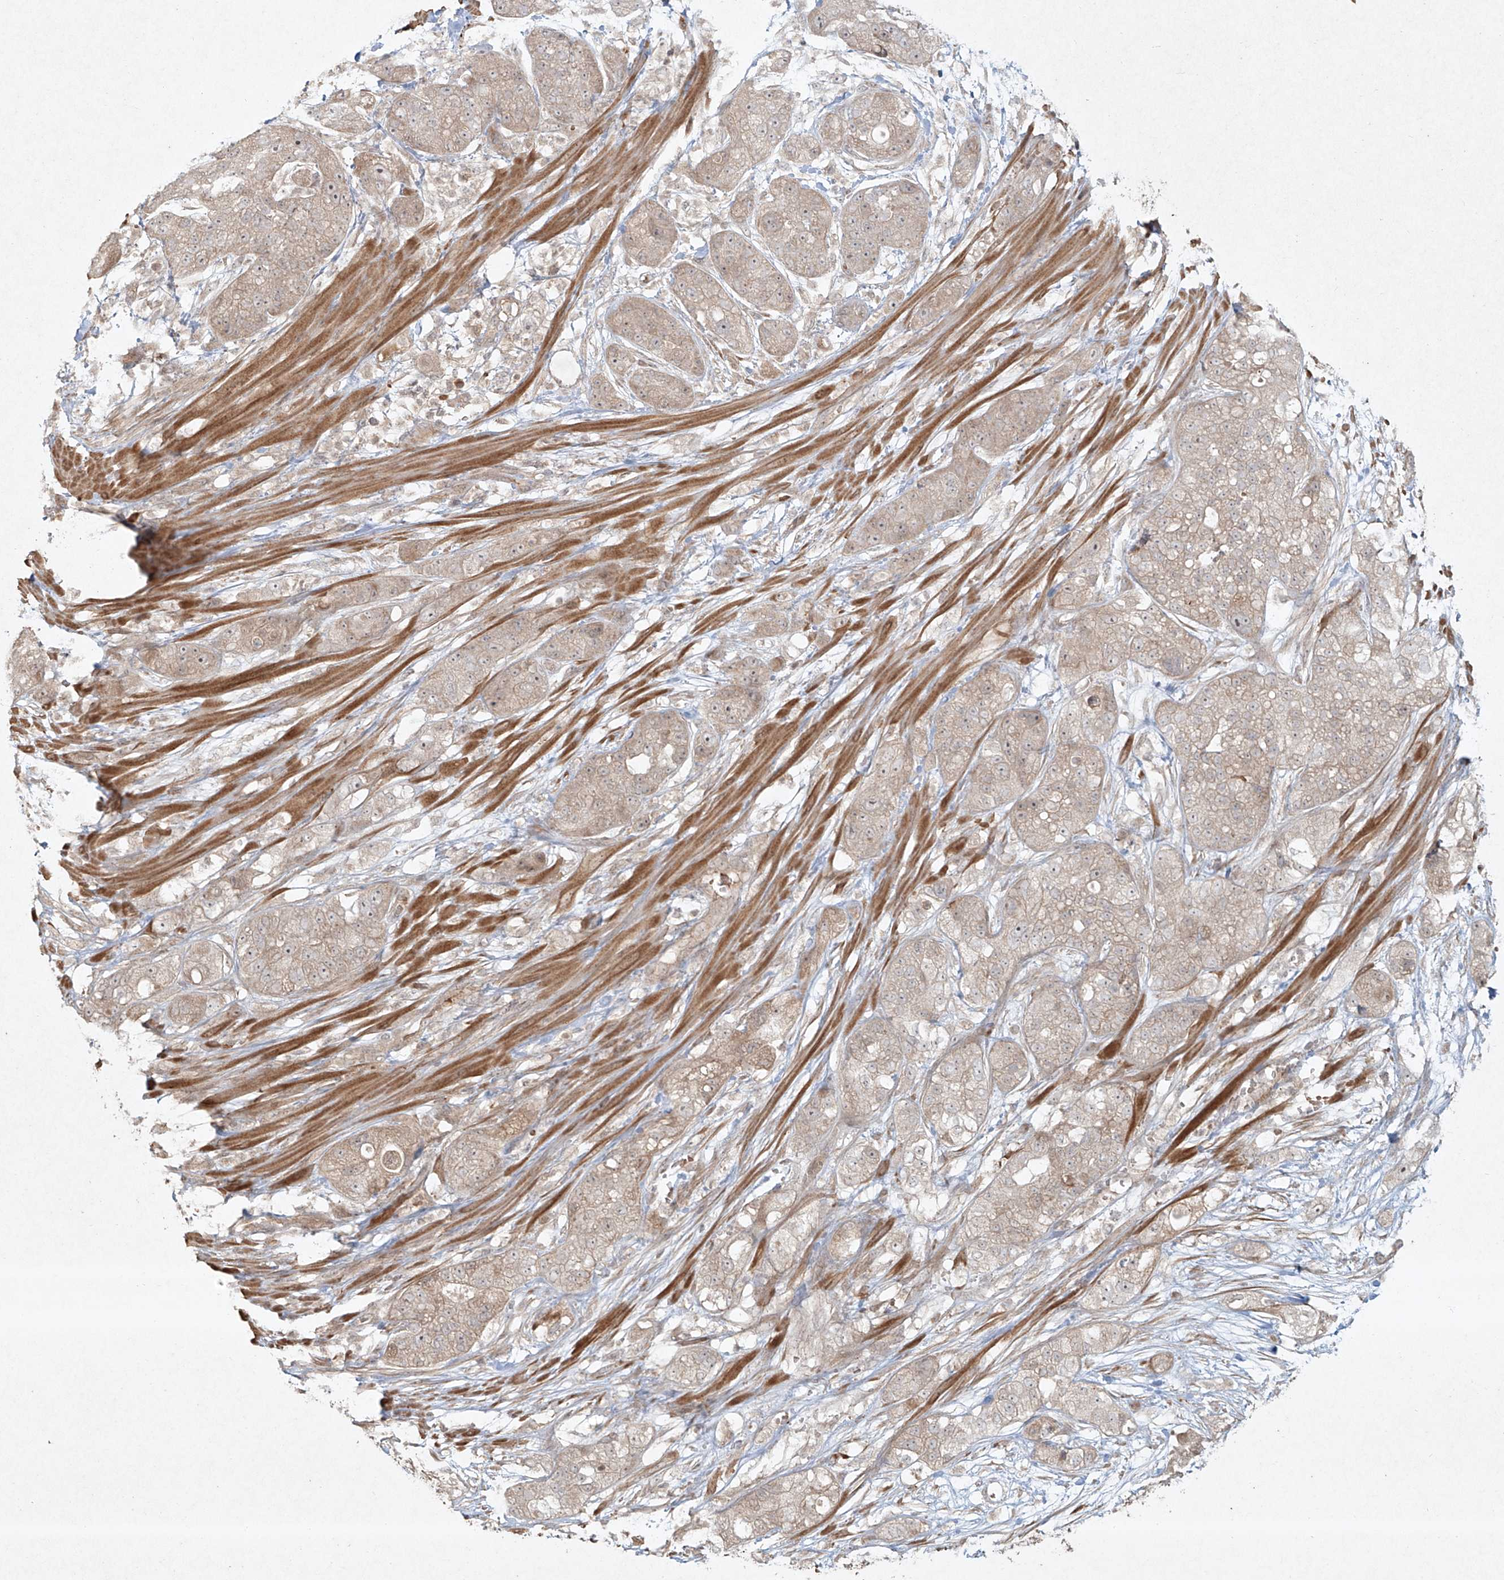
{"staining": {"intensity": "weak", "quantity": "<25%", "location": "nuclear"}, "tissue": "pancreatic cancer", "cell_type": "Tumor cells", "image_type": "cancer", "snomed": [{"axis": "morphology", "description": "Adenocarcinoma, NOS"}, {"axis": "topography", "description": "Pancreas"}], "caption": "Immunohistochemistry image of neoplastic tissue: human pancreatic cancer stained with DAB exhibits no significant protein positivity in tumor cells.", "gene": "CYYR1", "patient": {"sex": "female", "age": 78}}